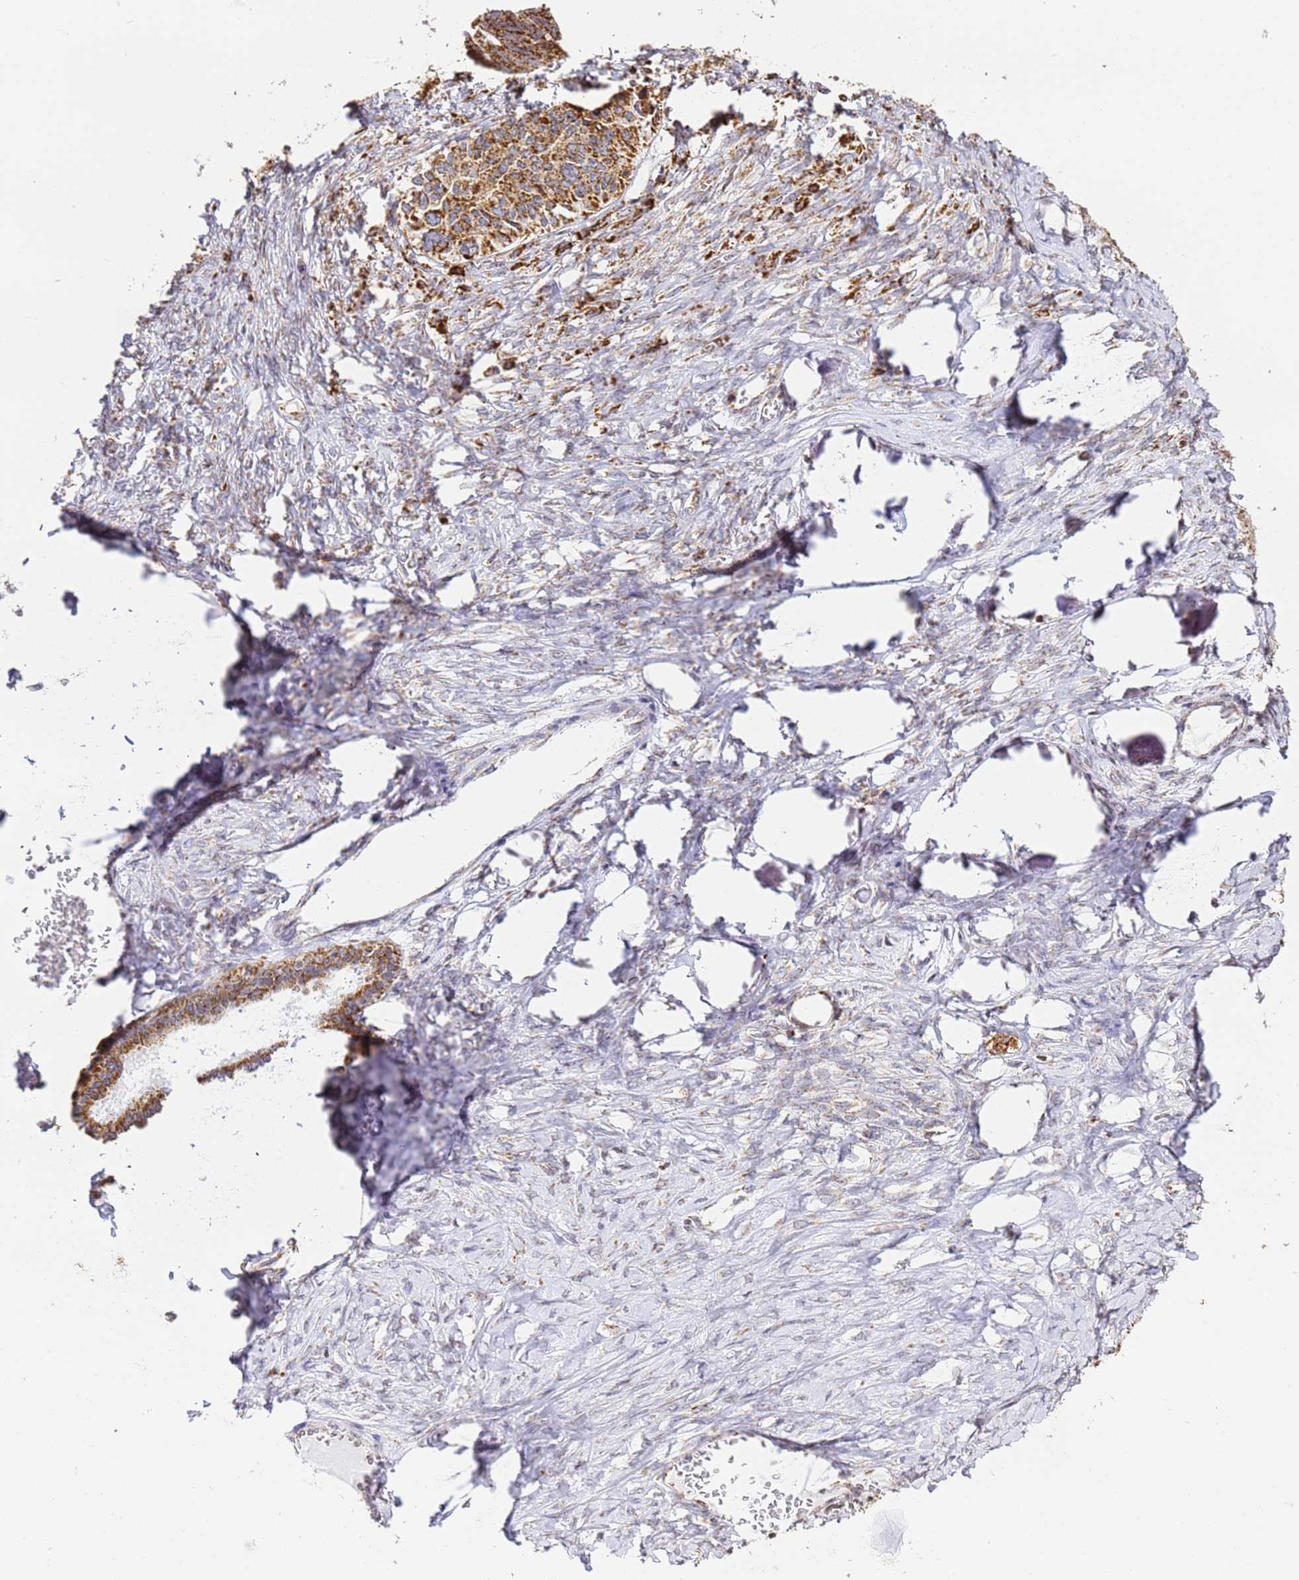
{"staining": {"intensity": "strong", "quantity": ">75%", "location": "cytoplasmic/membranous"}, "tissue": "ovarian cancer", "cell_type": "Tumor cells", "image_type": "cancer", "snomed": [{"axis": "morphology", "description": "Cystadenocarcinoma, serous, NOS"}, {"axis": "topography", "description": "Ovary"}], "caption": "A high amount of strong cytoplasmic/membranous staining is seen in about >75% of tumor cells in ovarian cancer (serous cystadenocarcinoma) tissue.", "gene": "HSPE1", "patient": {"sex": "female", "age": 79}}